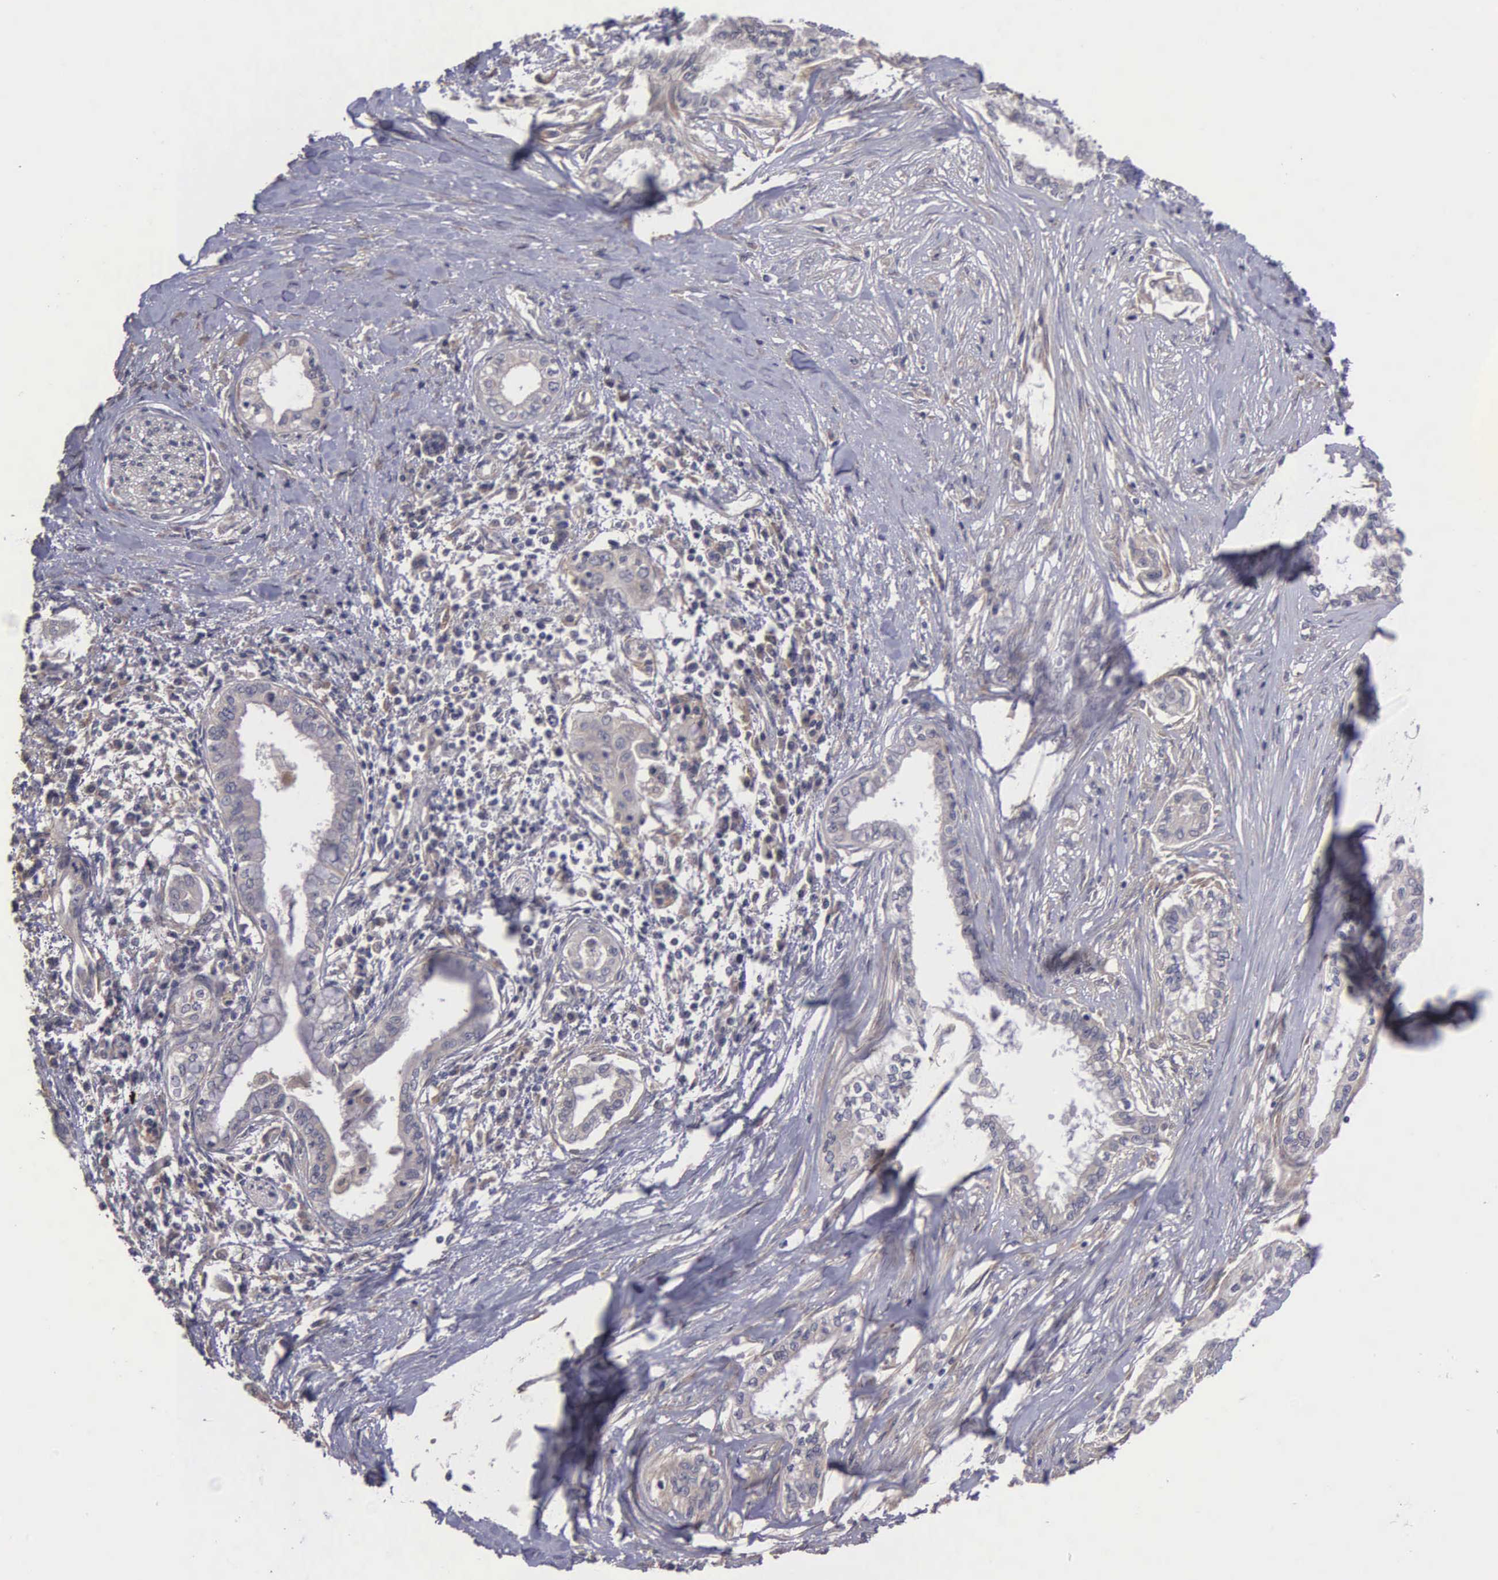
{"staining": {"intensity": "negative", "quantity": "none", "location": "none"}, "tissue": "pancreatic cancer", "cell_type": "Tumor cells", "image_type": "cancer", "snomed": [{"axis": "morphology", "description": "Adenocarcinoma, NOS"}, {"axis": "topography", "description": "Pancreas"}], "caption": "Tumor cells are negative for brown protein staining in adenocarcinoma (pancreatic).", "gene": "RTL10", "patient": {"sex": "female", "age": 64}}